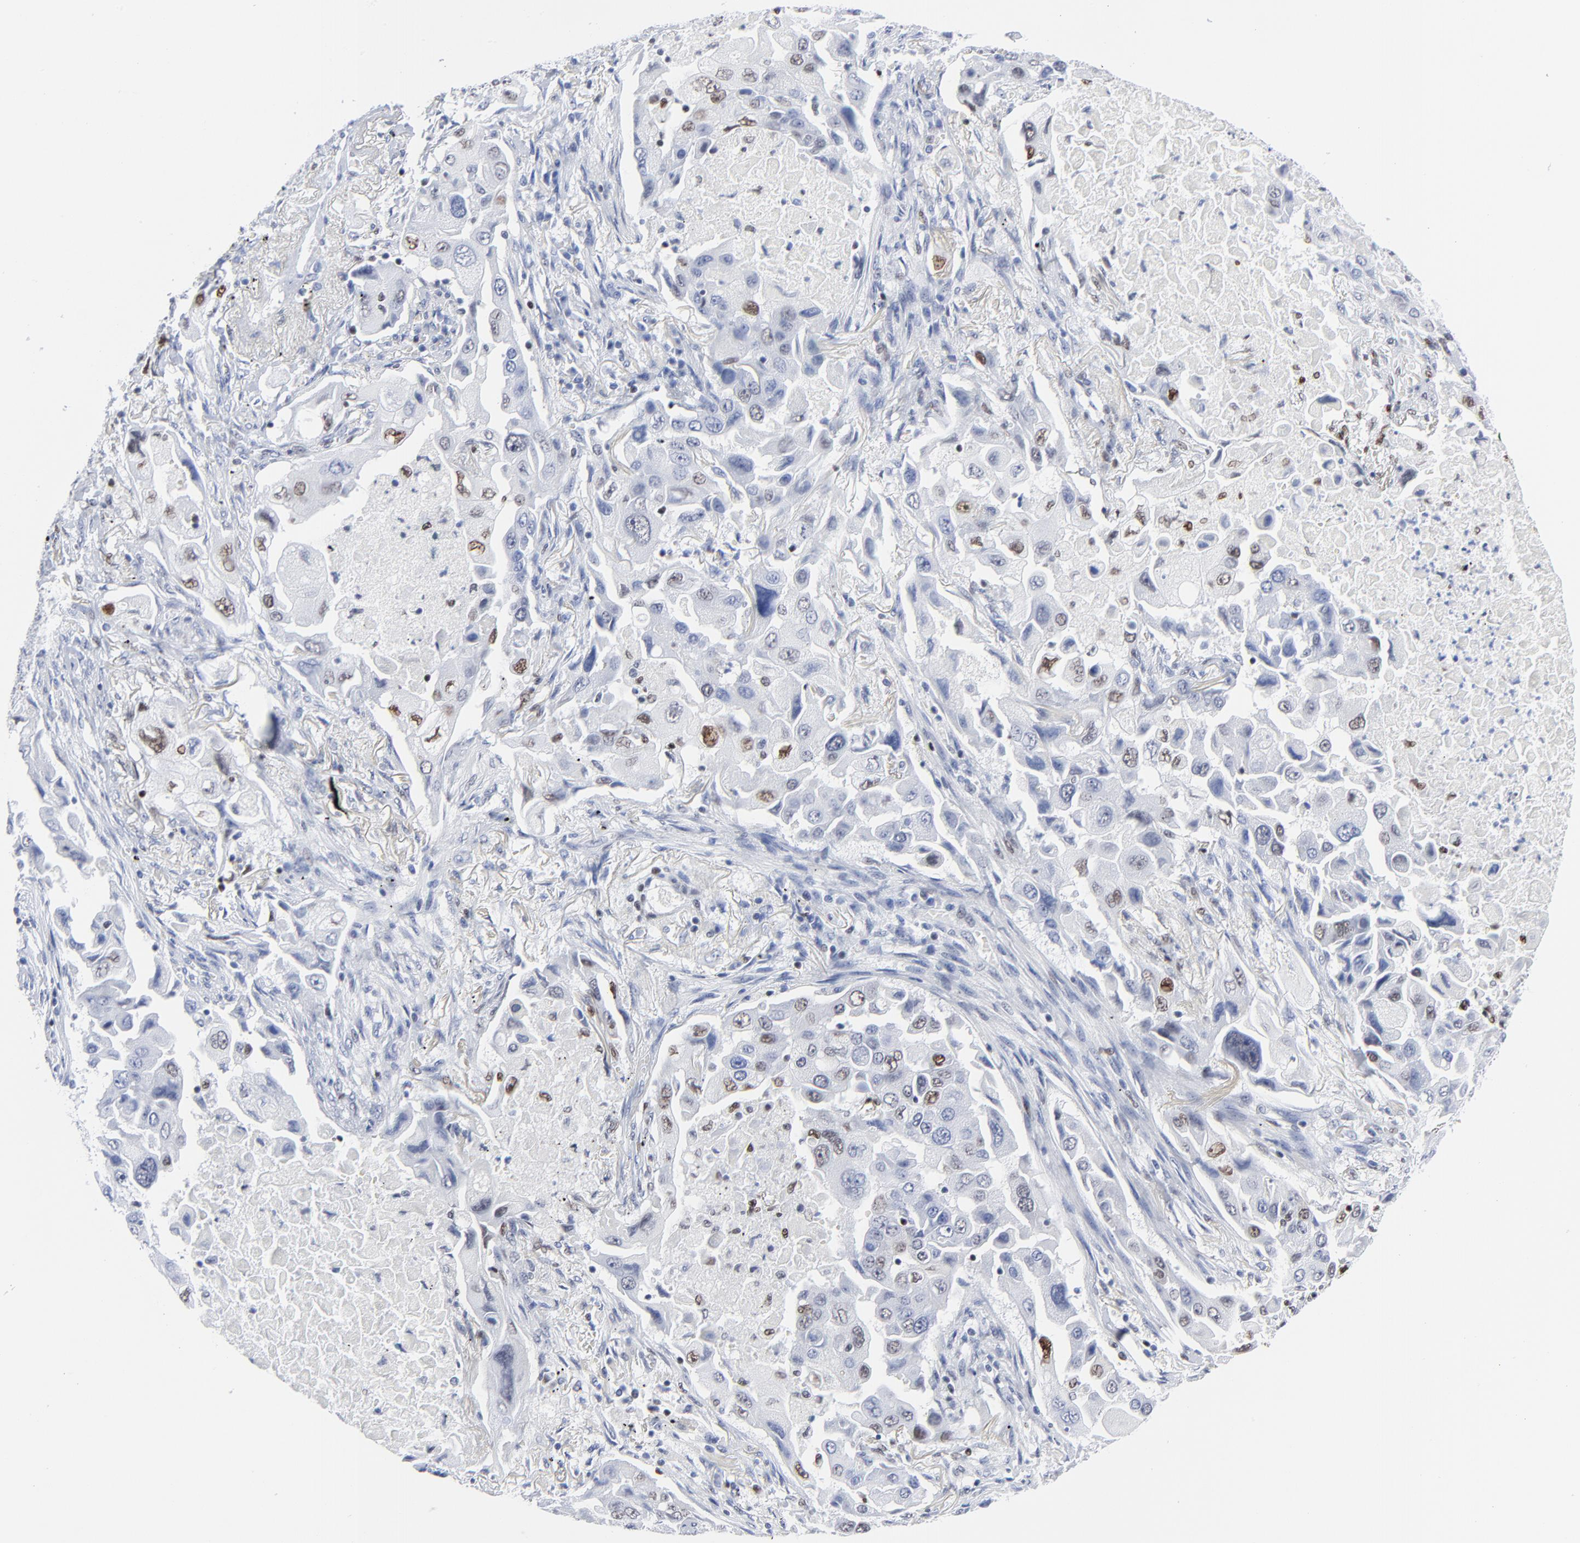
{"staining": {"intensity": "moderate", "quantity": "<25%", "location": "nuclear"}, "tissue": "lung cancer", "cell_type": "Tumor cells", "image_type": "cancer", "snomed": [{"axis": "morphology", "description": "Adenocarcinoma, NOS"}, {"axis": "topography", "description": "Lung"}], "caption": "An IHC photomicrograph of neoplastic tissue is shown. Protein staining in brown labels moderate nuclear positivity in lung cancer (adenocarcinoma) within tumor cells.", "gene": "JUN", "patient": {"sex": "female", "age": 65}}